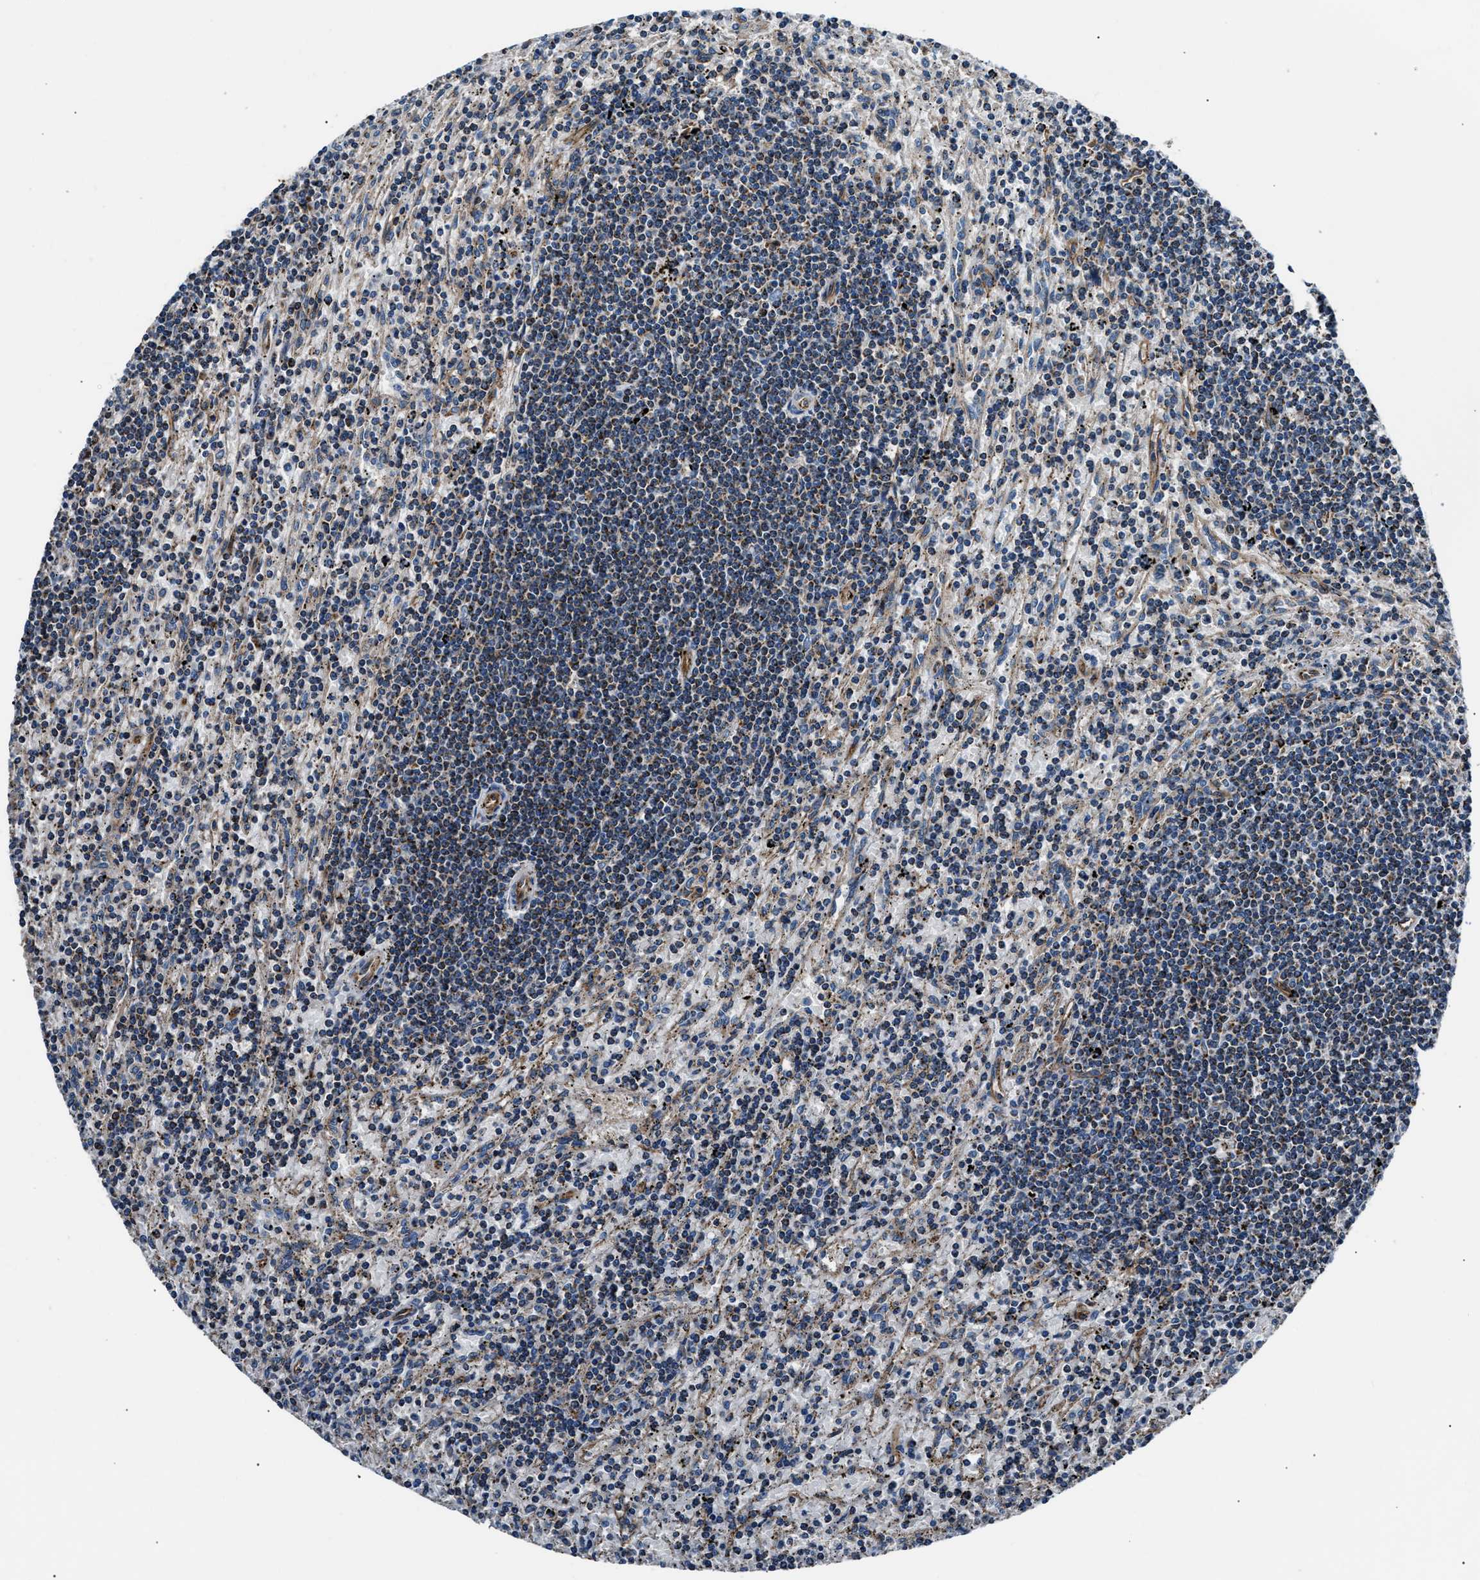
{"staining": {"intensity": "moderate", "quantity": ">75%", "location": "cytoplasmic/membranous"}, "tissue": "lymphoma", "cell_type": "Tumor cells", "image_type": "cancer", "snomed": [{"axis": "morphology", "description": "Malignant lymphoma, non-Hodgkin's type, Low grade"}, {"axis": "topography", "description": "Spleen"}], "caption": "Protein positivity by IHC shows moderate cytoplasmic/membranous expression in approximately >75% of tumor cells in lymphoma.", "gene": "GGCT", "patient": {"sex": "male", "age": 76}}